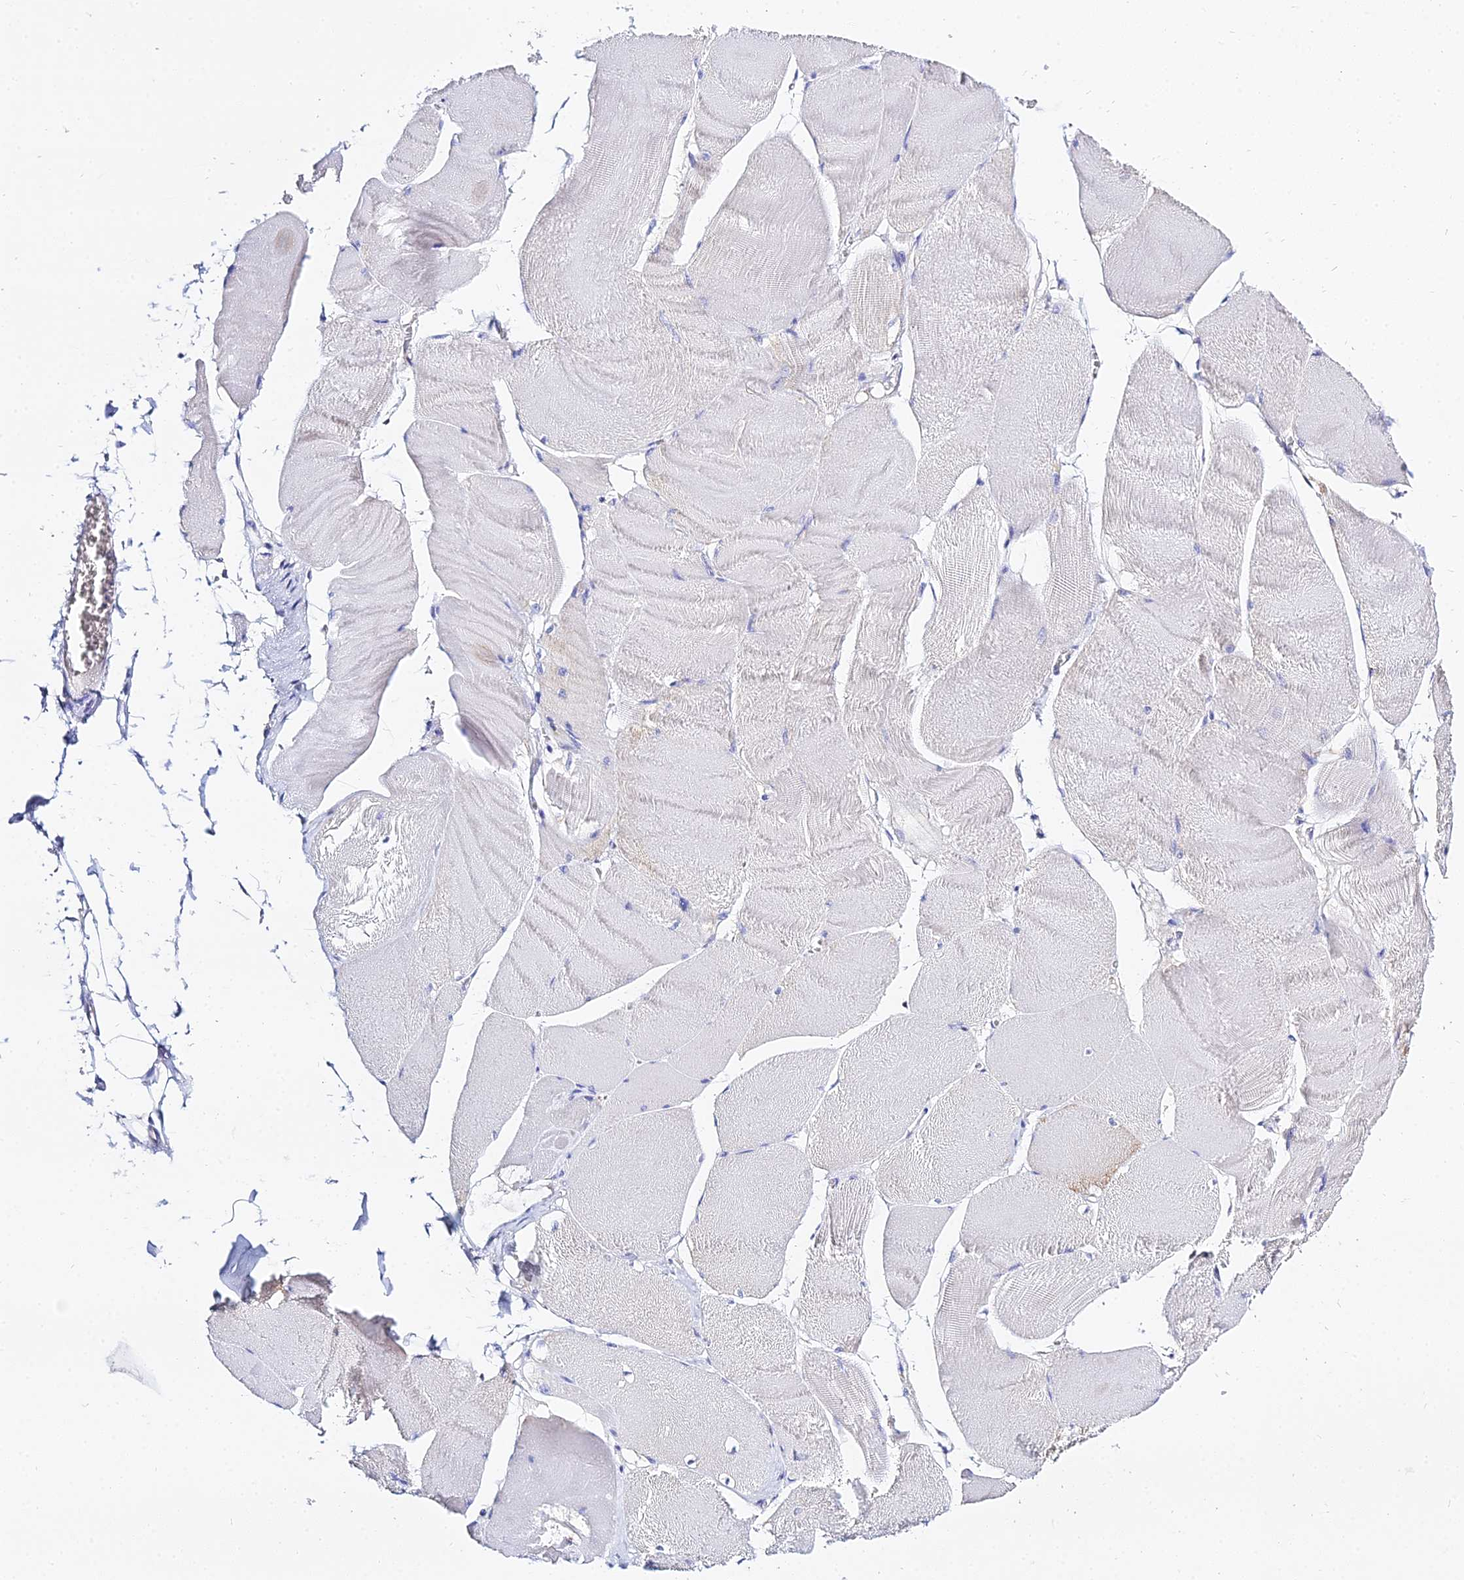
{"staining": {"intensity": "negative", "quantity": "none", "location": "none"}, "tissue": "skeletal muscle", "cell_type": "Myocytes", "image_type": "normal", "snomed": [{"axis": "morphology", "description": "Normal tissue, NOS"}, {"axis": "morphology", "description": "Basal cell carcinoma"}, {"axis": "topography", "description": "Skeletal muscle"}], "caption": "Immunohistochemistry (IHC) photomicrograph of benign skeletal muscle stained for a protein (brown), which demonstrates no expression in myocytes.", "gene": "TYW5", "patient": {"sex": "female", "age": 64}}